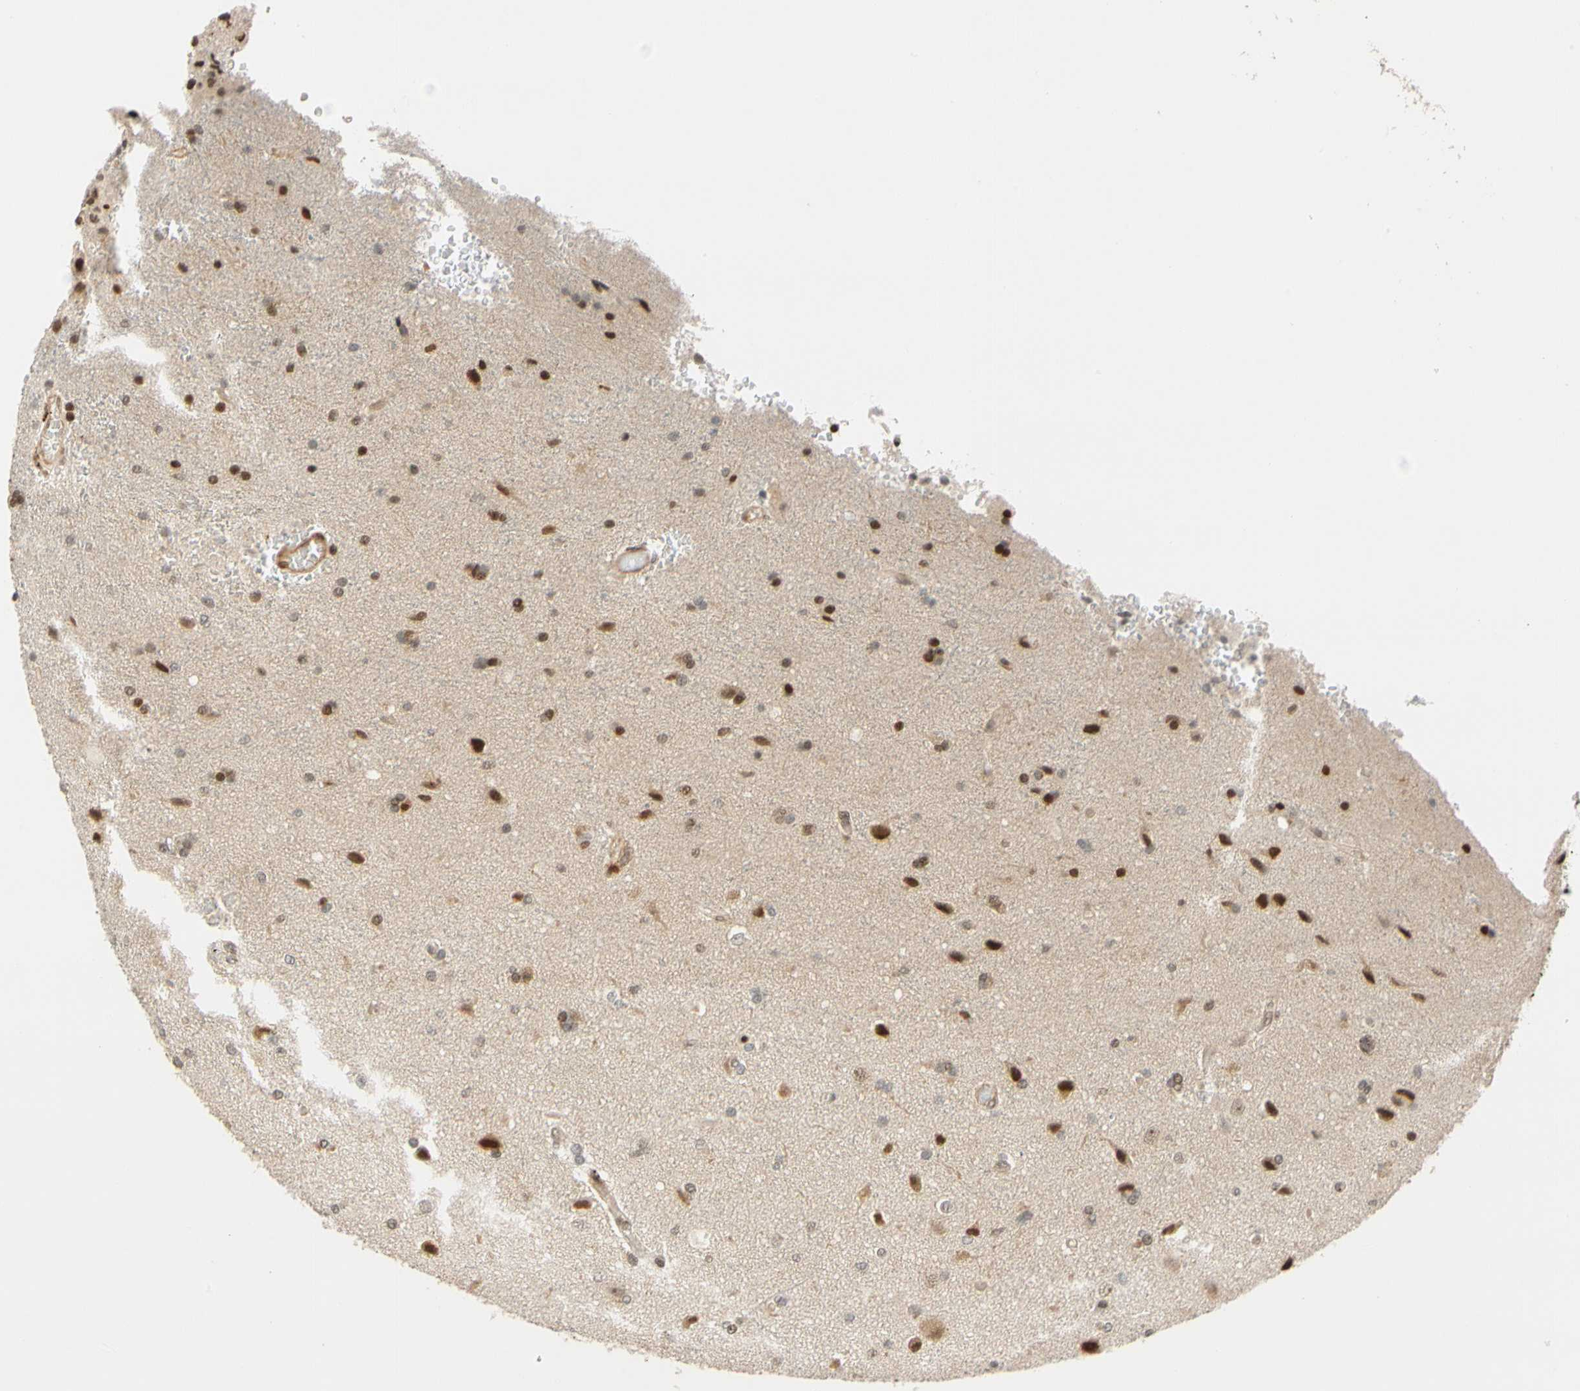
{"staining": {"intensity": "moderate", "quantity": "25%-75%", "location": "cytoplasmic/membranous,nuclear"}, "tissue": "glioma", "cell_type": "Tumor cells", "image_type": "cancer", "snomed": [{"axis": "morphology", "description": "Glioma, malignant, High grade"}, {"axis": "topography", "description": "Brain"}], "caption": "An immunohistochemistry (IHC) micrograph of tumor tissue is shown. Protein staining in brown highlights moderate cytoplasmic/membranous and nuclear positivity in malignant high-grade glioma within tumor cells. Nuclei are stained in blue.", "gene": "CDK7", "patient": {"sex": "male", "age": 71}}